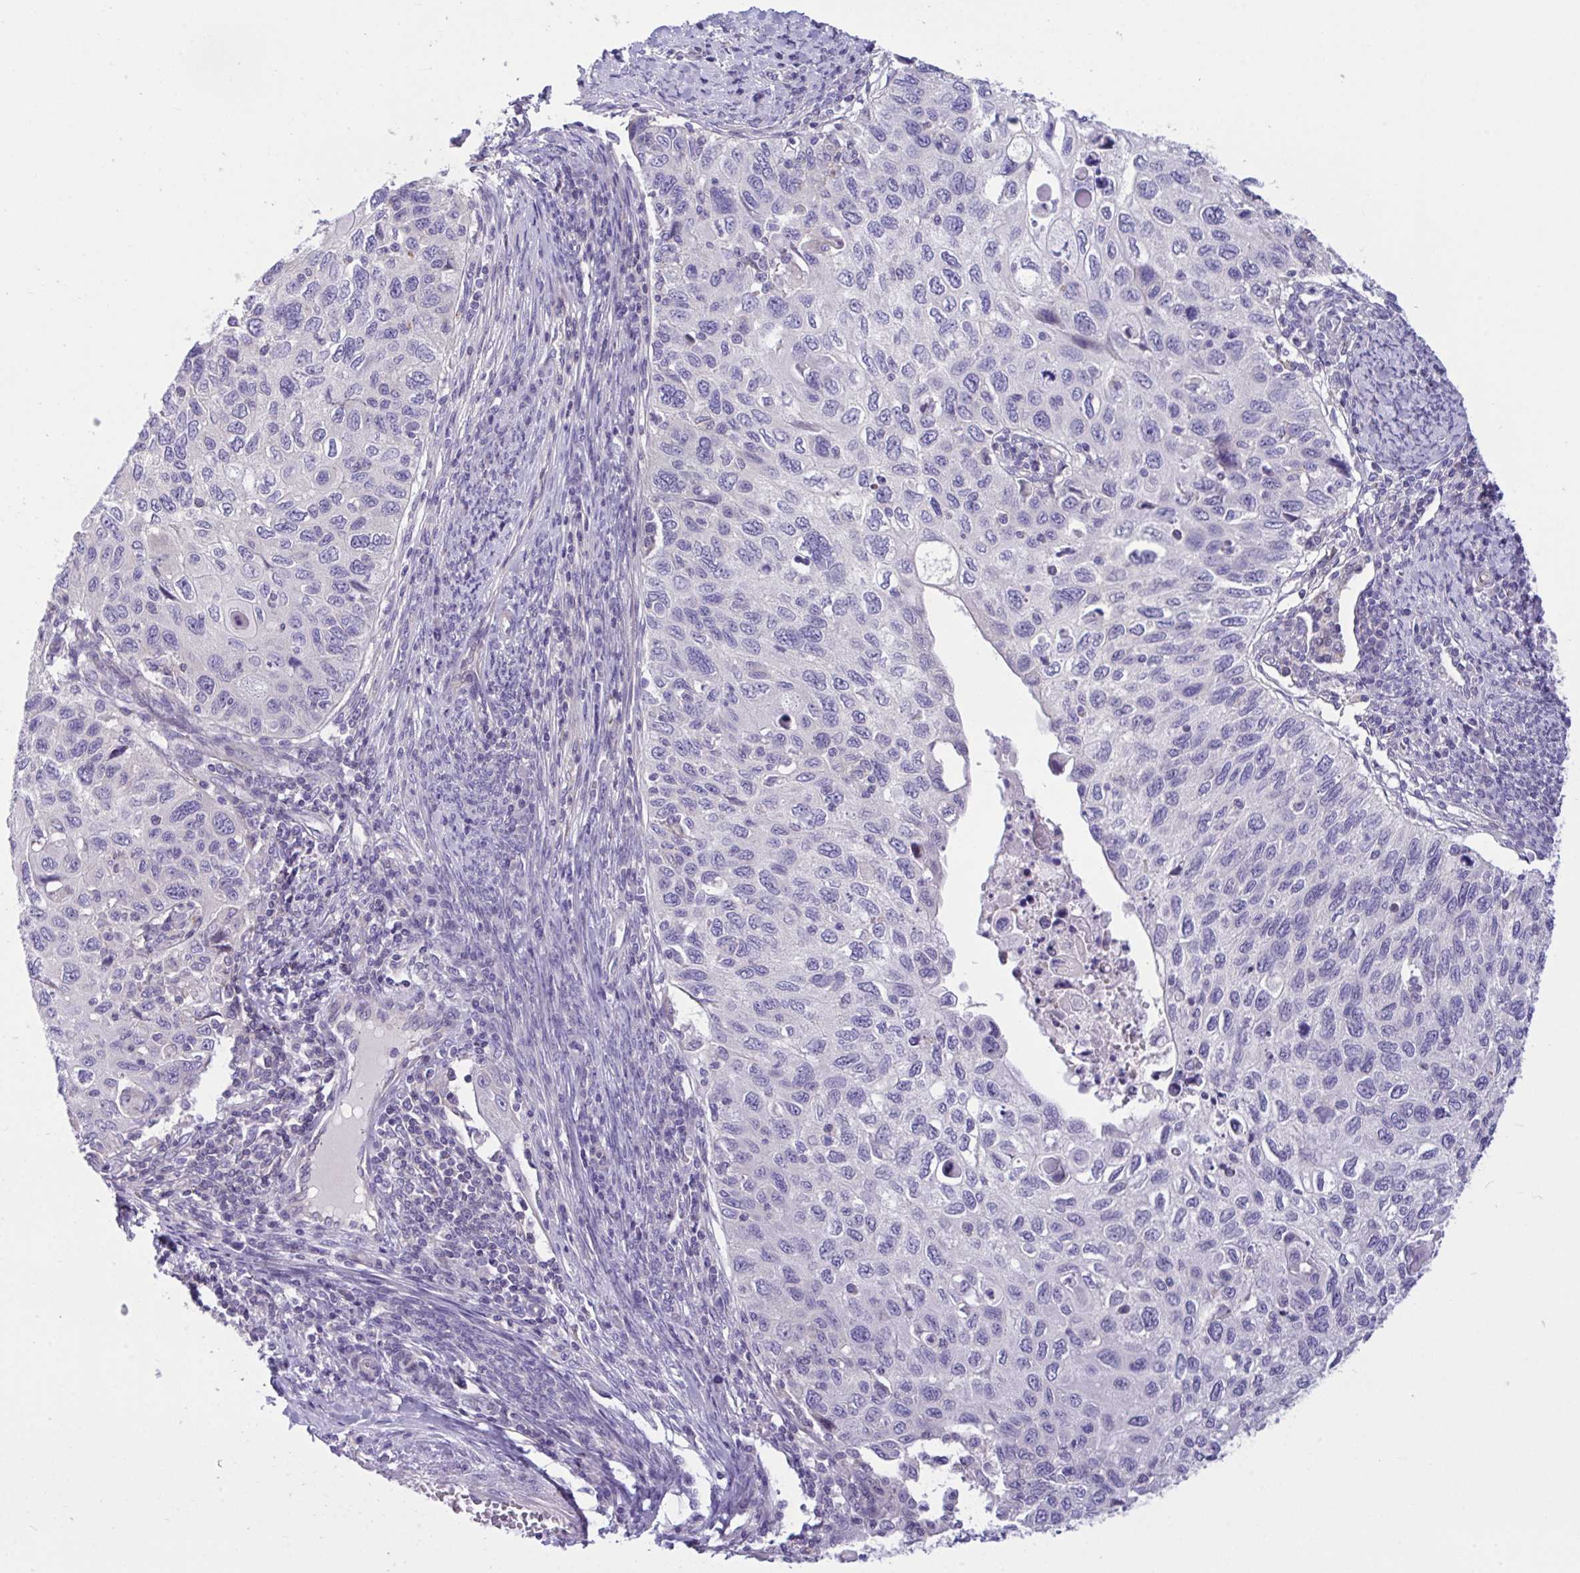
{"staining": {"intensity": "negative", "quantity": "none", "location": "none"}, "tissue": "cervical cancer", "cell_type": "Tumor cells", "image_type": "cancer", "snomed": [{"axis": "morphology", "description": "Squamous cell carcinoma, NOS"}, {"axis": "topography", "description": "Cervix"}], "caption": "Immunohistochemical staining of human cervical cancer (squamous cell carcinoma) reveals no significant expression in tumor cells.", "gene": "WDR97", "patient": {"sex": "female", "age": 70}}